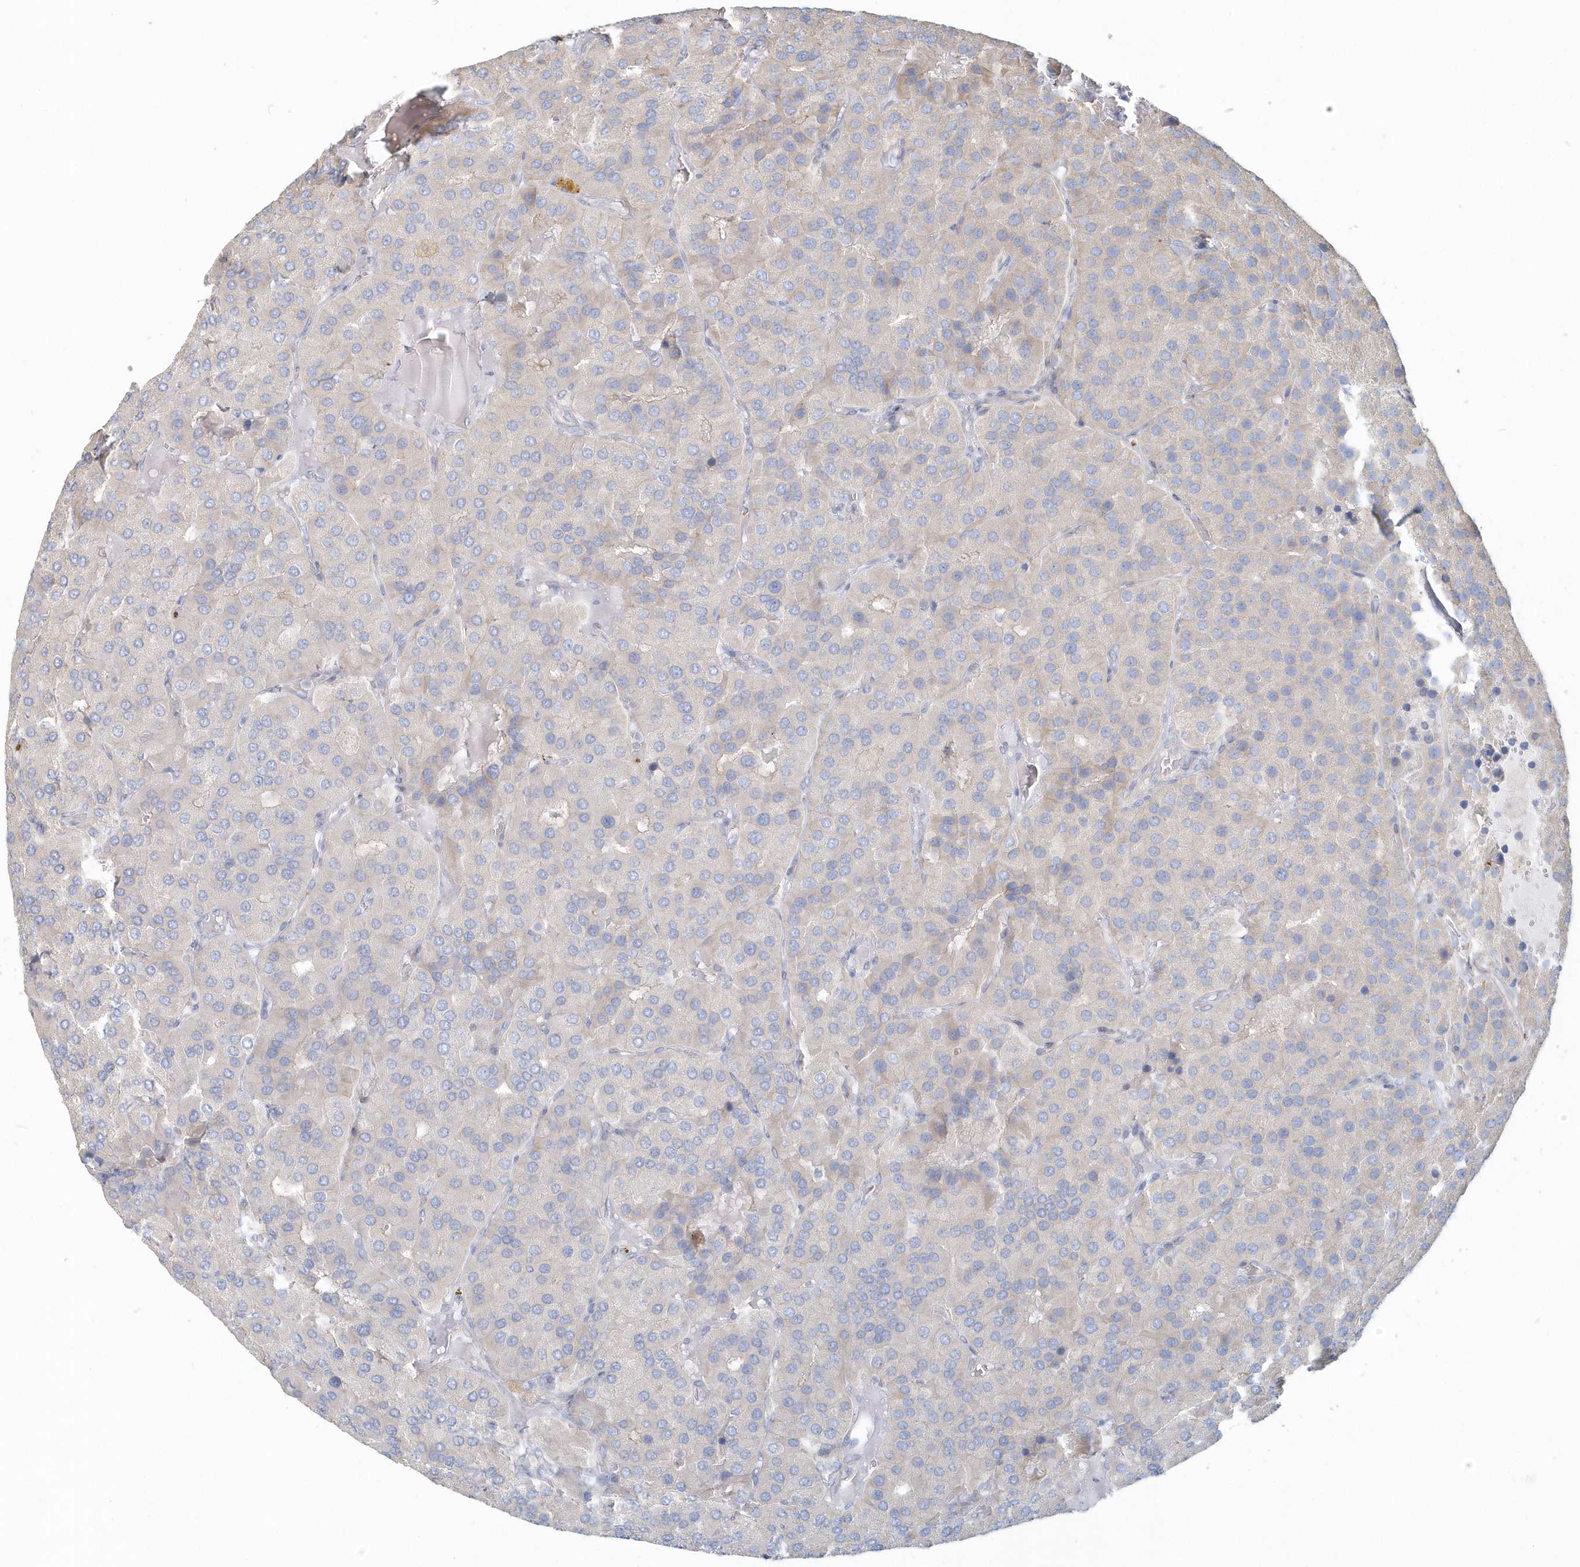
{"staining": {"intensity": "negative", "quantity": "none", "location": "none"}, "tissue": "parathyroid gland", "cell_type": "Glandular cells", "image_type": "normal", "snomed": [{"axis": "morphology", "description": "Normal tissue, NOS"}, {"axis": "morphology", "description": "Adenoma, NOS"}, {"axis": "topography", "description": "Parathyroid gland"}], "caption": "Parathyroid gland stained for a protein using immunohistochemistry (IHC) exhibits no staining glandular cells.", "gene": "MMRN1", "patient": {"sex": "female", "age": 86}}